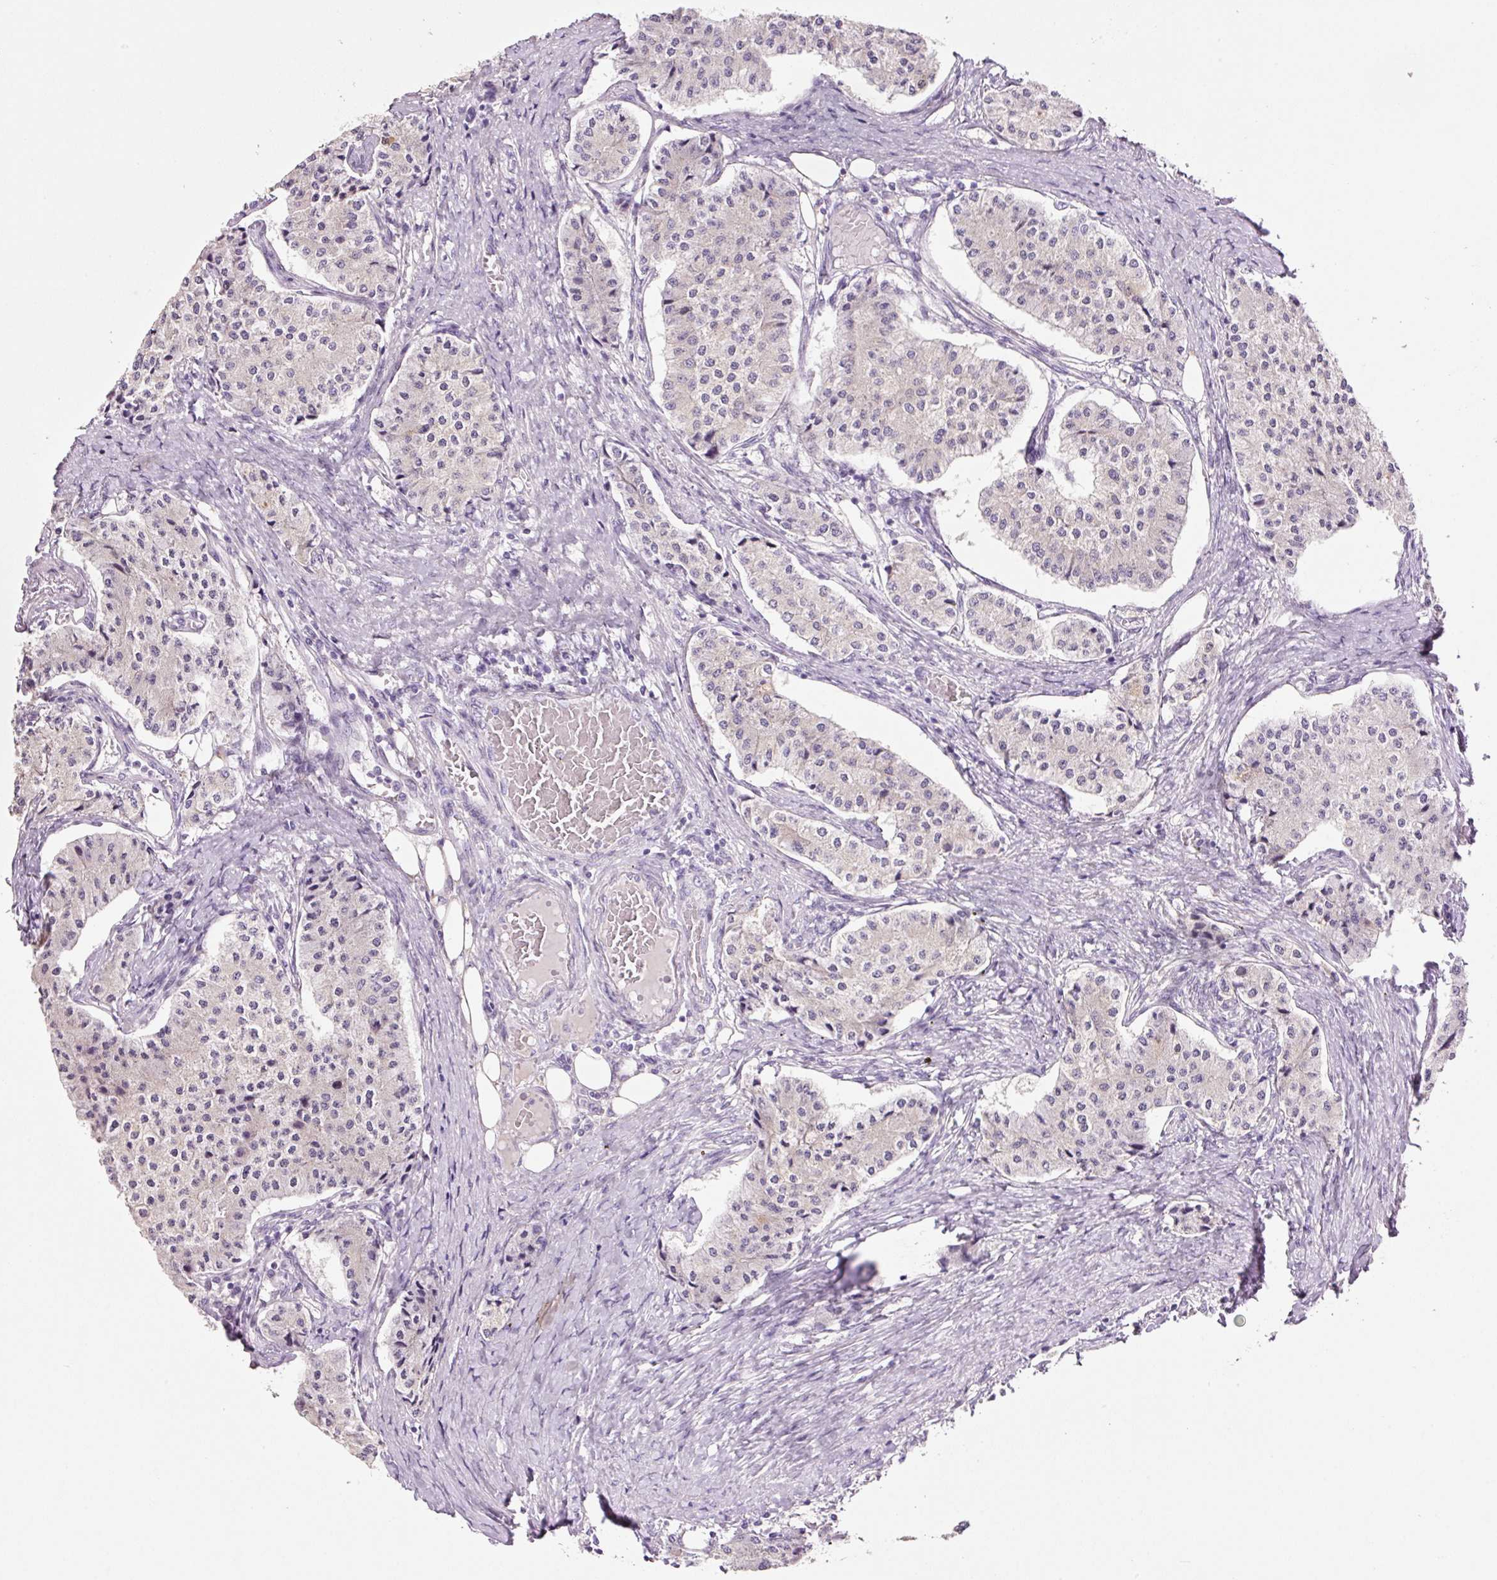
{"staining": {"intensity": "negative", "quantity": "none", "location": "none"}, "tissue": "carcinoid", "cell_type": "Tumor cells", "image_type": "cancer", "snomed": [{"axis": "morphology", "description": "Carcinoid, malignant, NOS"}, {"axis": "topography", "description": "Colon"}], "caption": "This is an IHC histopathology image of carcinoid. There is no staining in tumor cells.", "gene": "SRC", "patient": {"sex": "female", "age": 52}}